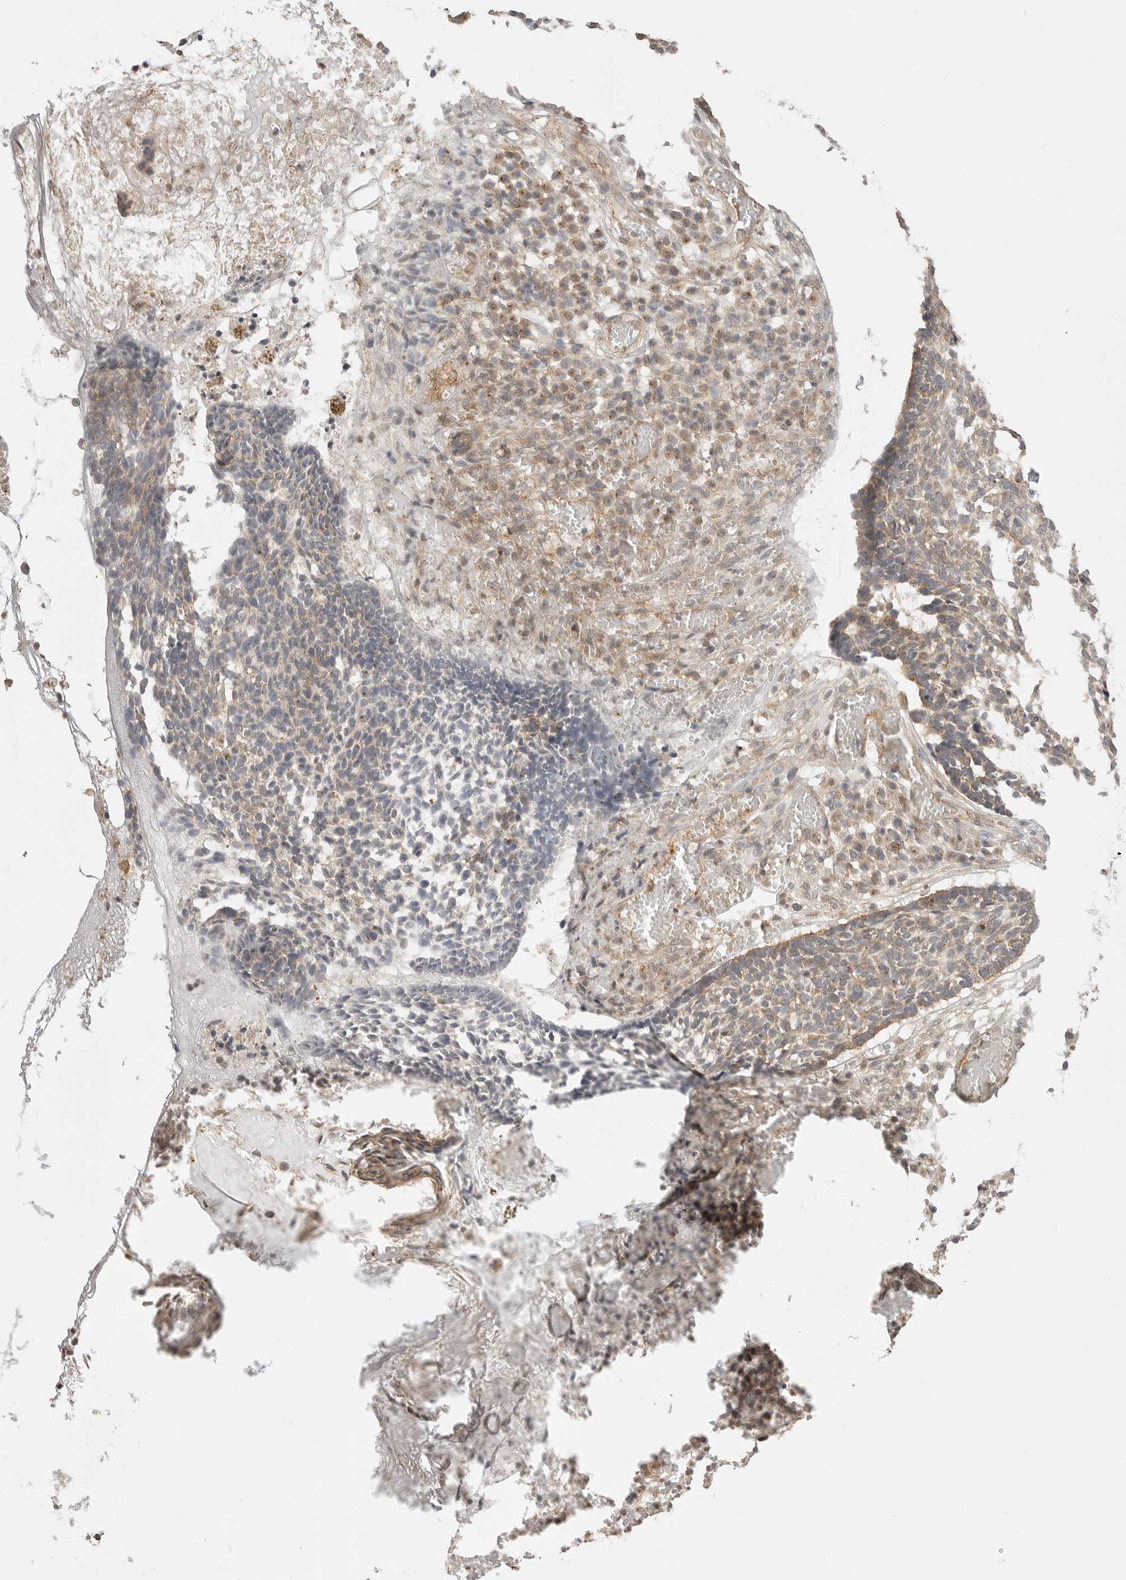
{"staining": {"intensity": "moderate", "quantity": ">75%", "location": "cytoplasmic/membranous"}, "tissue": "skin cancer", "cell_type": "Tumor cells", "image_type": "cancer", "snomed": [{"axis": "morphology", "description": "Basal cell carcinoma"}, {"axis": "topography", "description": "Skin"}], "caption": "Immunohistochemistry (IHC) micrograph of basal cell carcinoma (skin) stained for a protein (brown), which exhibits medium levels of moderate cytoplasmic/membranous positivity in approximately >75% of tumor cells.", "gene": "GPC2", "patient": {"sex": "male", "age": 85}}